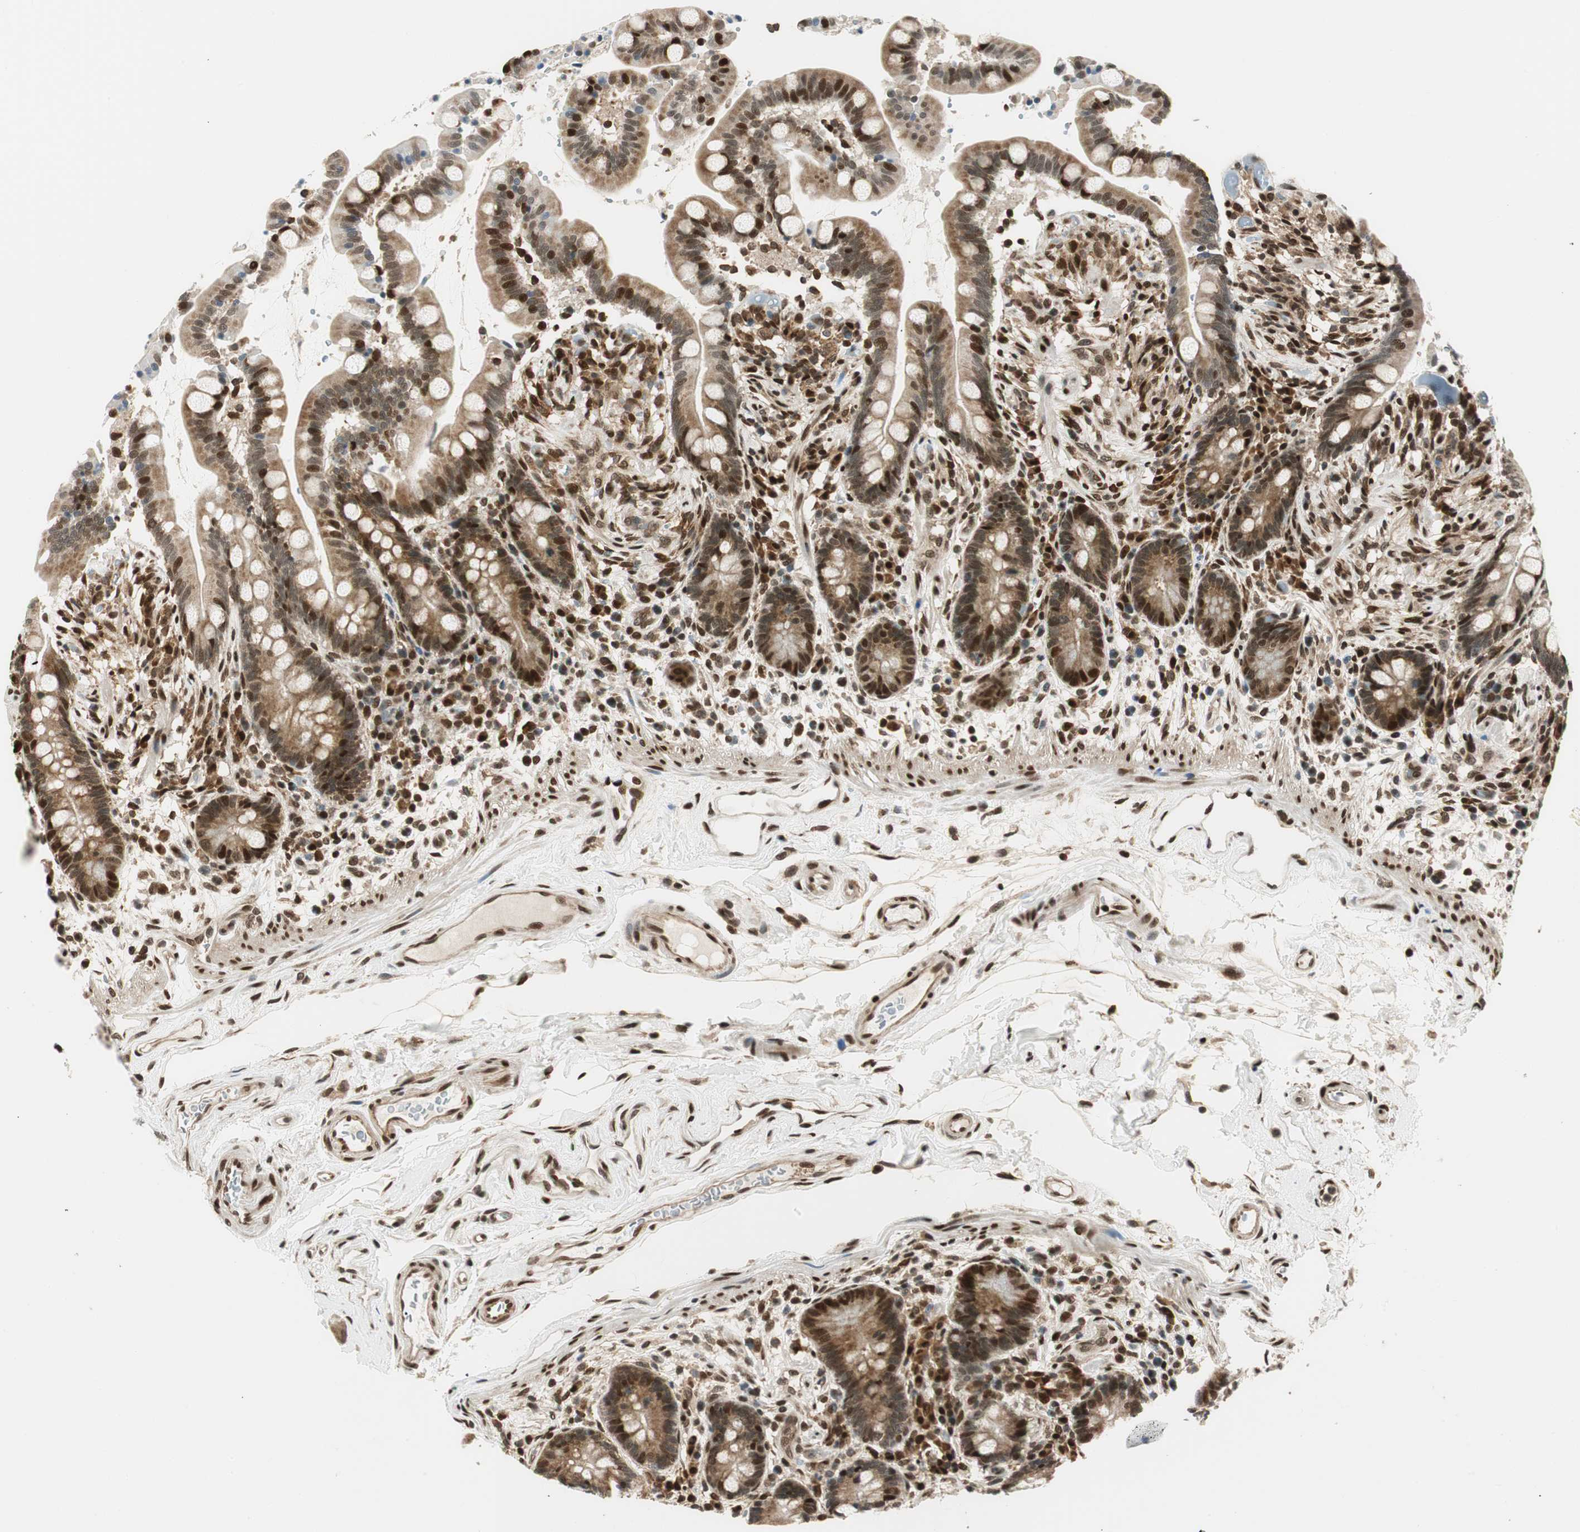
{"staining": {"intensity": "strong", "quantity": ">75%", "location": "nuclear"}, "tissue": "colon", "cell_type": "Endothelial cells", "image_type": "normal", "snomed": [{"axis": "morphology", "description": "Normal tissue, NOS"}, {"axis": "topography", "description": "Colon"}], "caption": "Immunohistochemistry of normal colon exhibits high levels of strong nuclear staining in about >75% of endothelial cells. The protein is stained brown, and the nuclei are stained in blue (DAB IHC with brightfield microscopy, high magnification).", "gene": "RING1", "patient": {"sex": "male", "age": 73}}